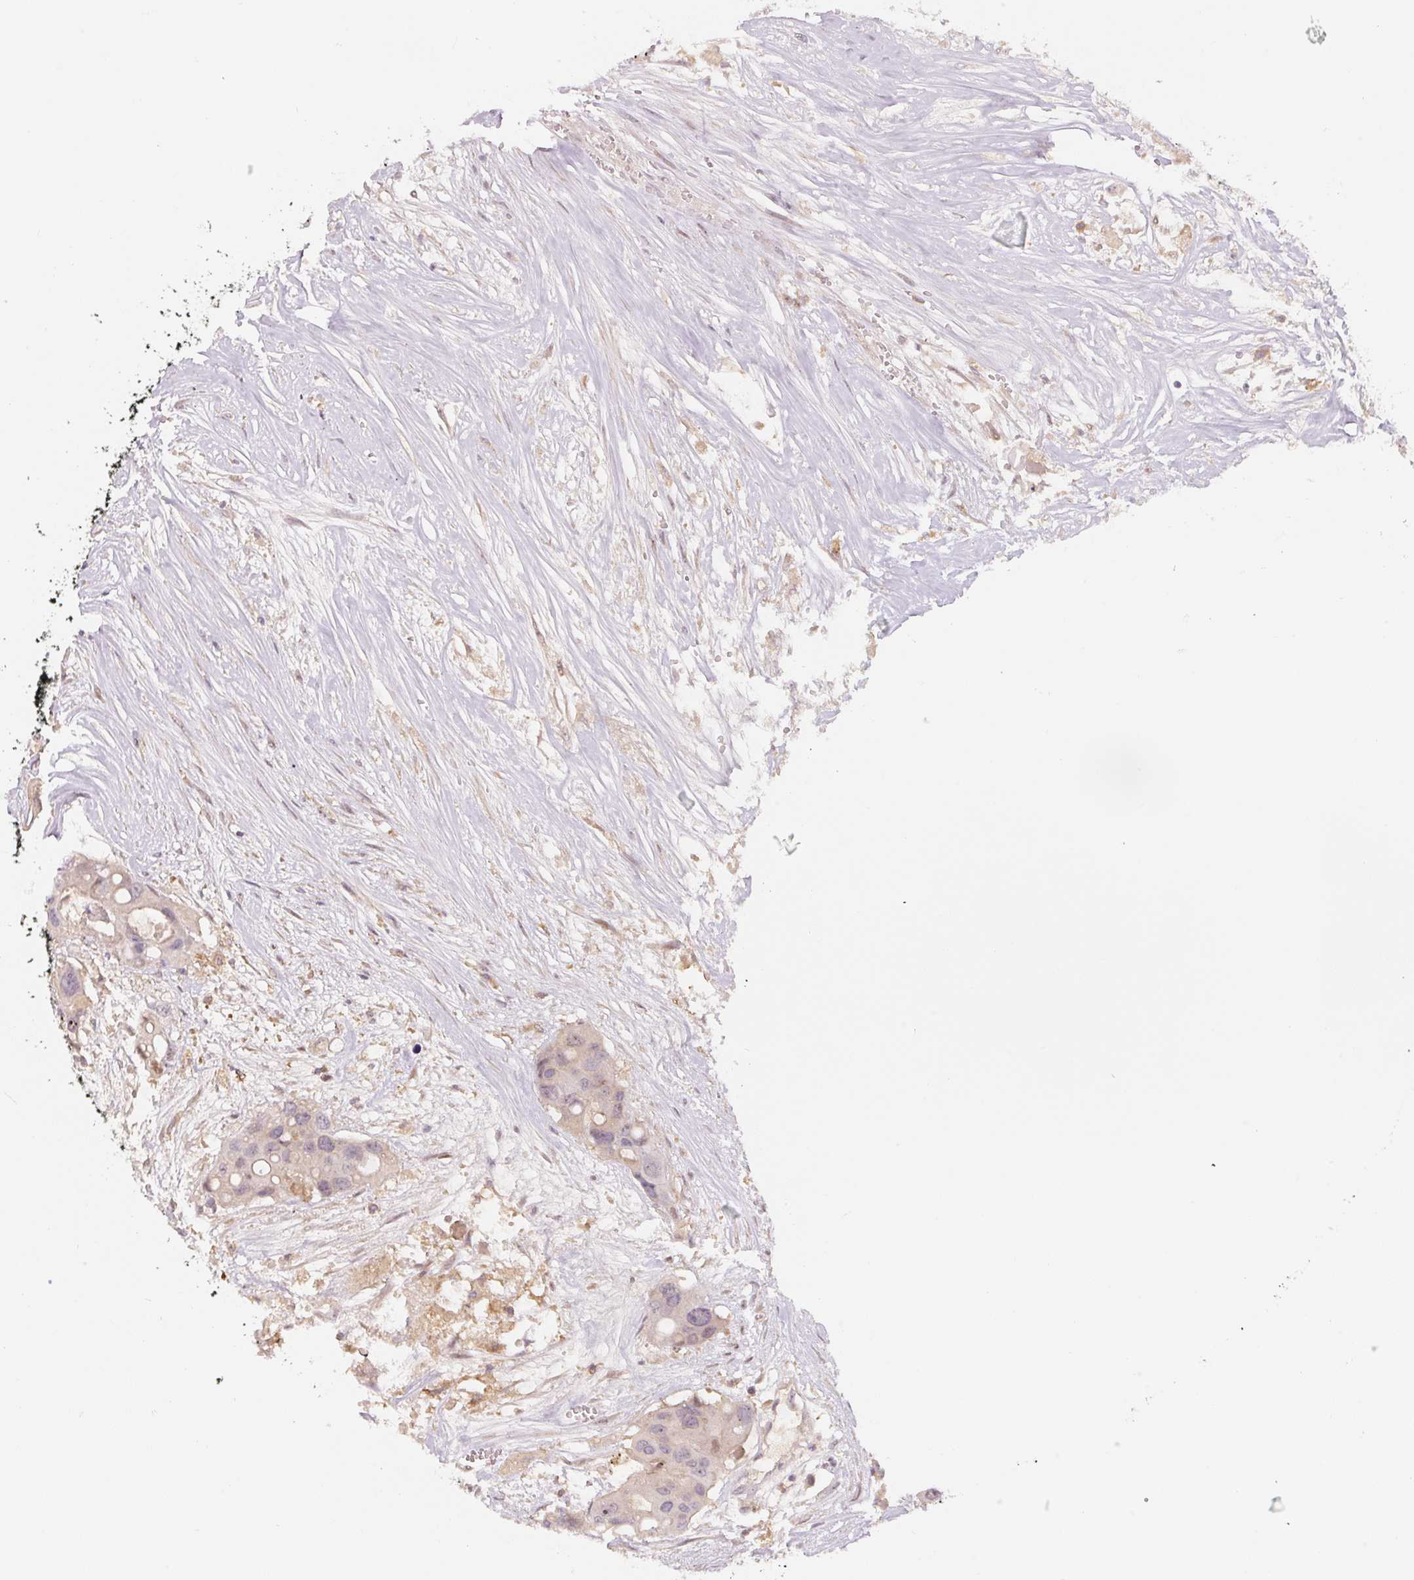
{"staining": {"intensity": "negative", "quantity": "none", "location": "none"}, "tissue": "colorectal cancer", "cell_type": "Tumor cells", "image_type": "cancer", "snomed": [{"axis": "morphology", "description": "Adenocarcinoma, NOS"}, {"axis": "topography", "description": "Colon"}], "caption": "Tumor cells show no significant expression in colorectal adenocarcinoma. (Stains: DAB IHC with hematoxylin counter stain, Microscopy: brightfield microscopy at high magnification).", "gene": "PWWP3B", "patient": {"sex": "male", "age": 77}}